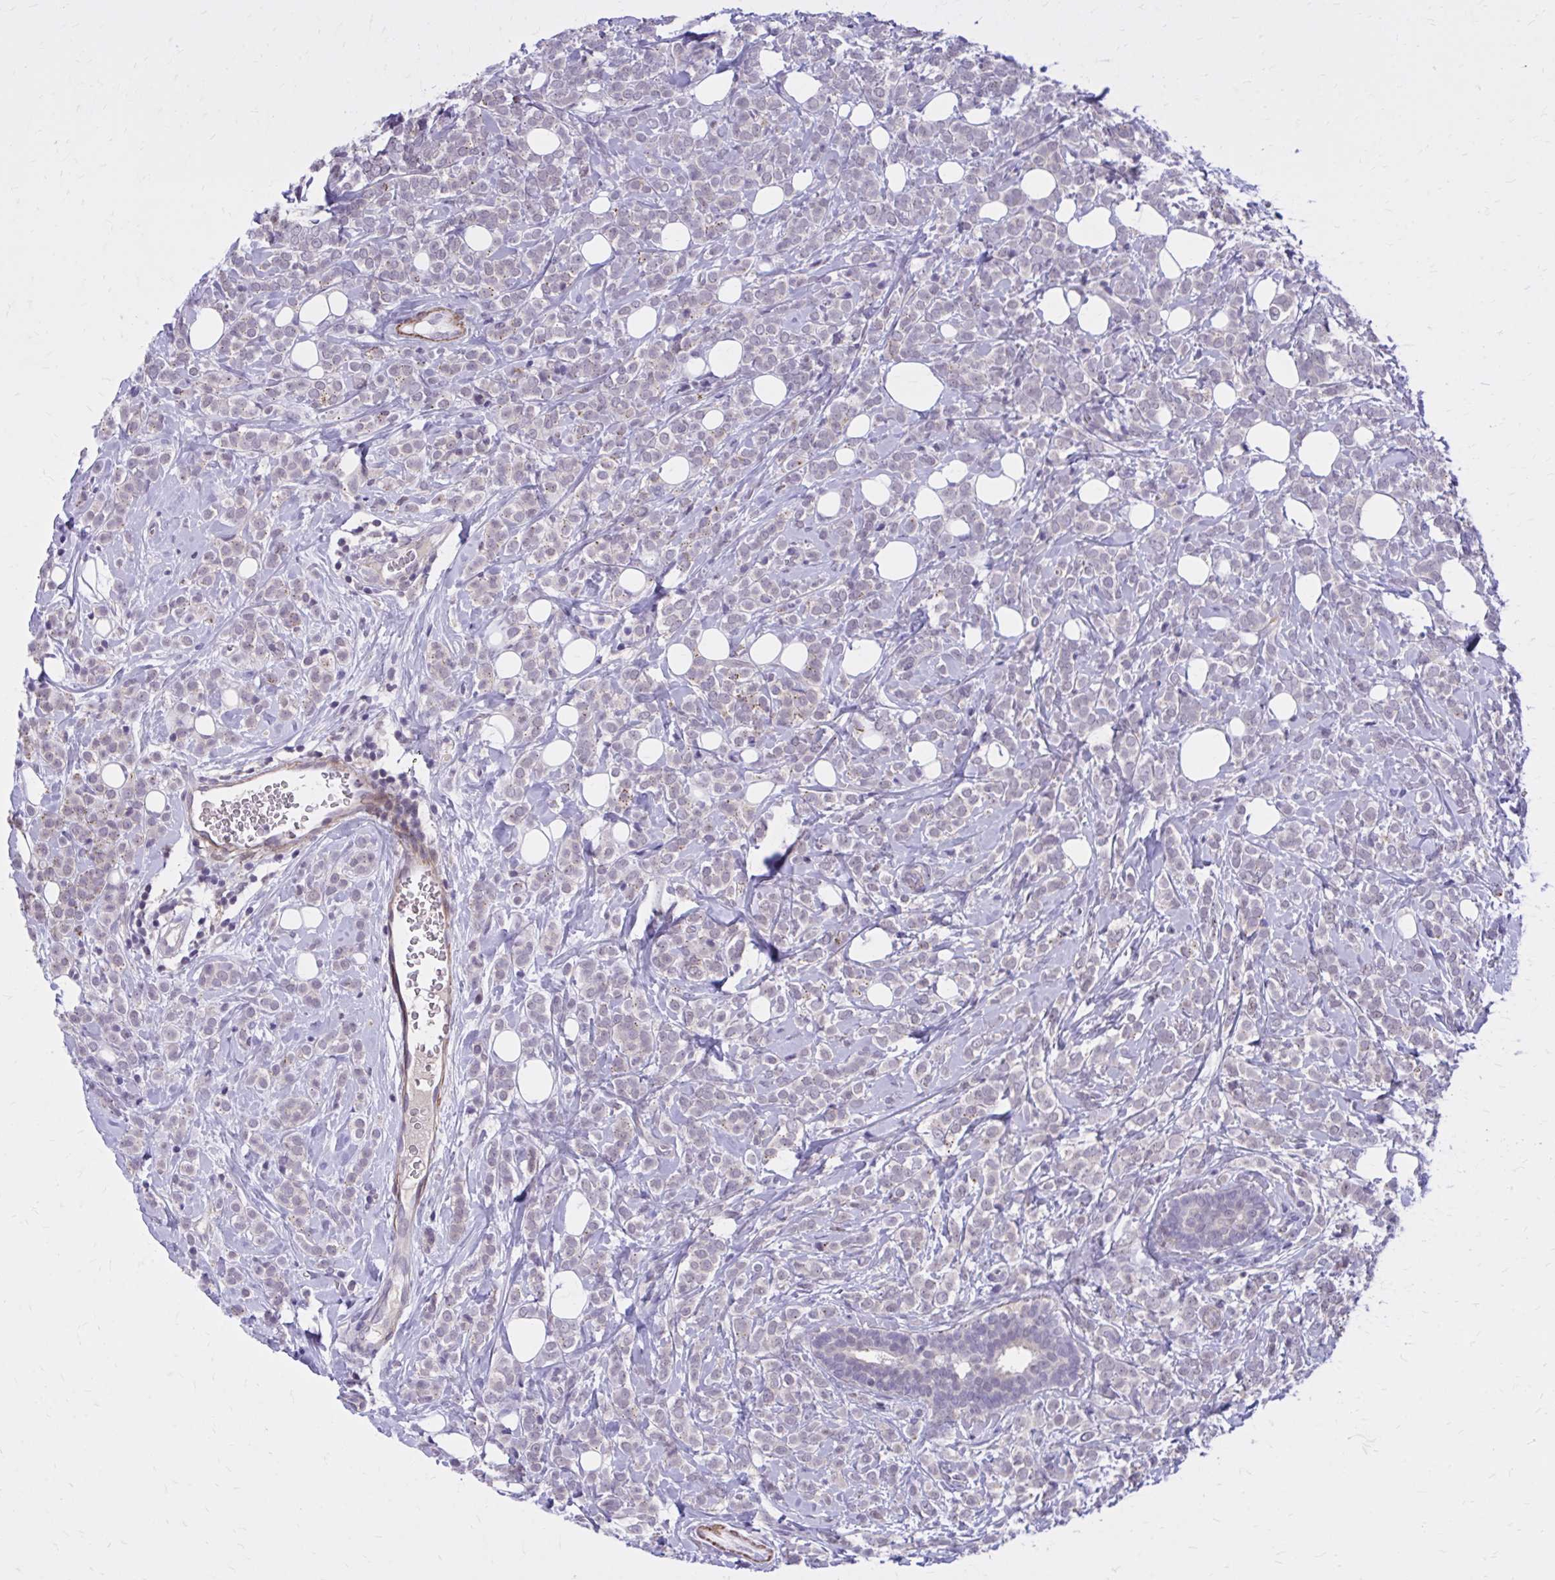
{"staining": {"intensity": "weak", "quantity": "<25%", "location": "cytoplasmic/membranous"}, "tissue": "breast cancer", "cell_type": "Tumor cells", "image_type": "cancer", "snomed": [{"axis": "morphology", "description": "Lobular carcinoma"}, {"axis": "topography", "description": "Breast"}], "caption": "Tumor cells are negative for protein expression in human breast cancer (lobular carcinoma).", "gene": "ZBTB25", "patient": {"sex": "female", "age": 49}}